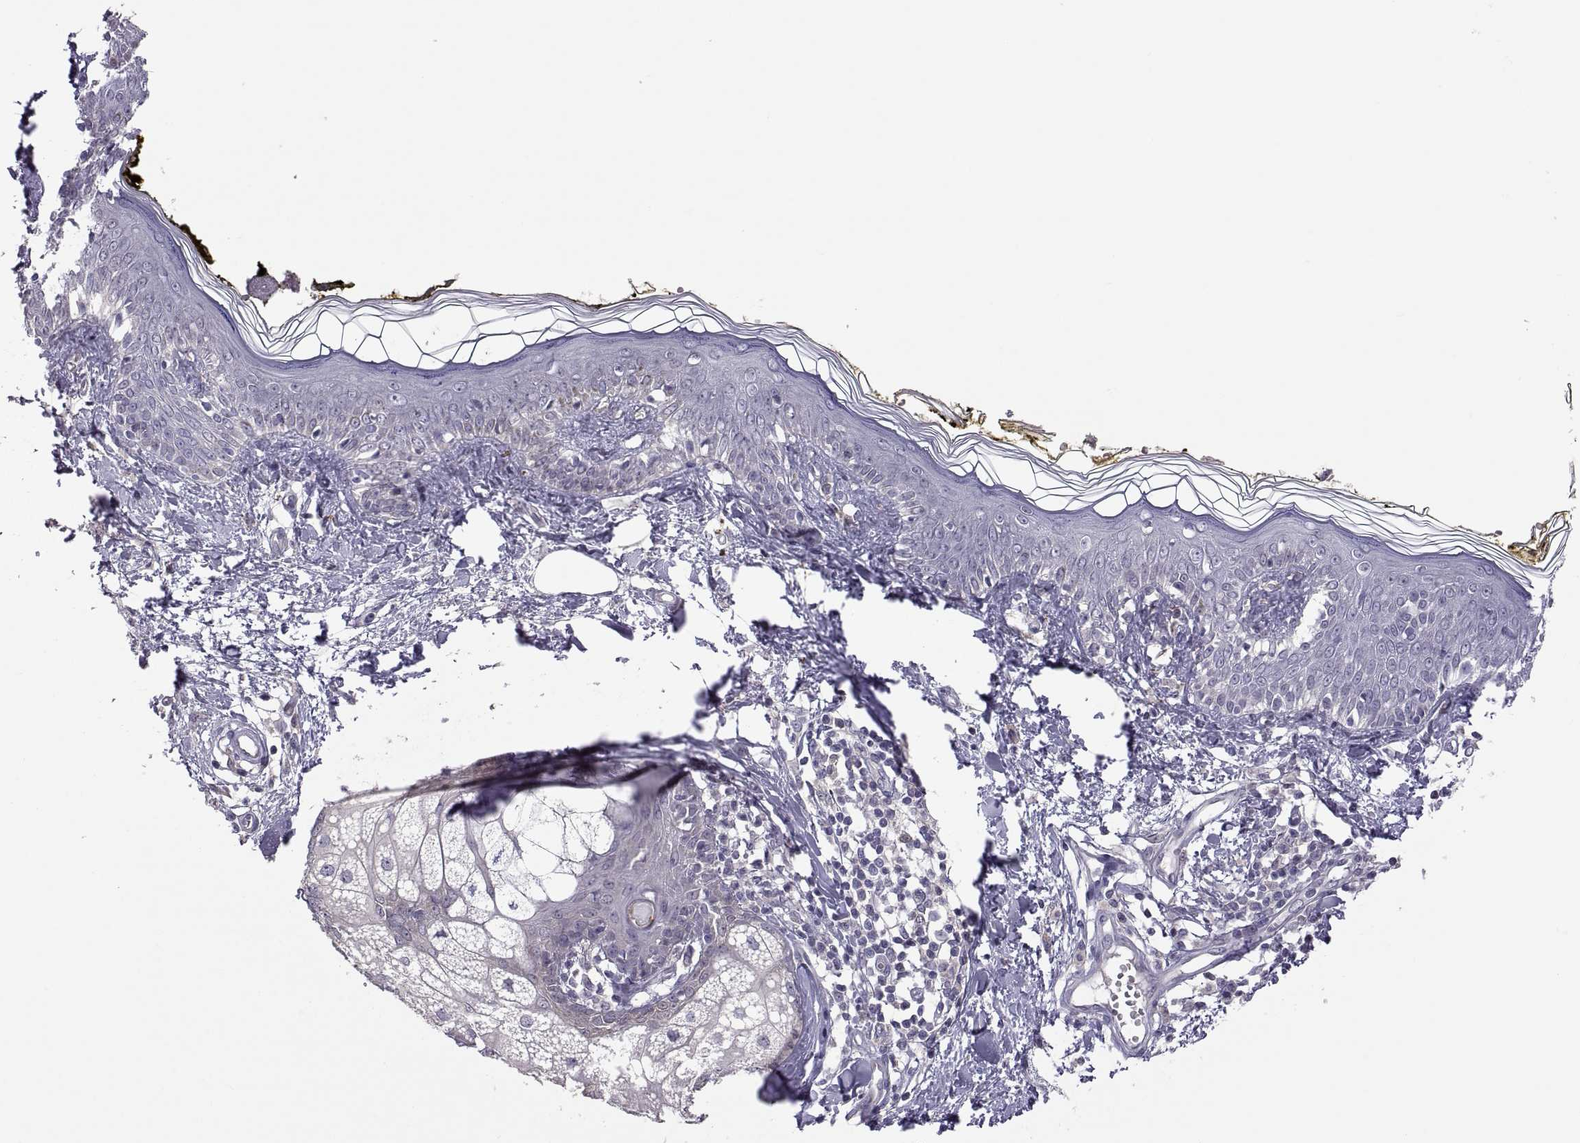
{"staining": {"intensity": "negative", "quantity": "none", "location": "none"}, "tissue": "skin", "cell_type": "Fibroblasts", "image_type": "normal", "snomed": [{"axis": "morphology", "description": "Normal tissue, NOS"}, {"axis": "topography", "description": "Skin"}], "caption": "This is a photomicrograph of IHC staining of unremarkable skin, which shows no staining in fibroblasts.", "gene": "FGF9", "patient": {"sex": "male", "age": 76}}